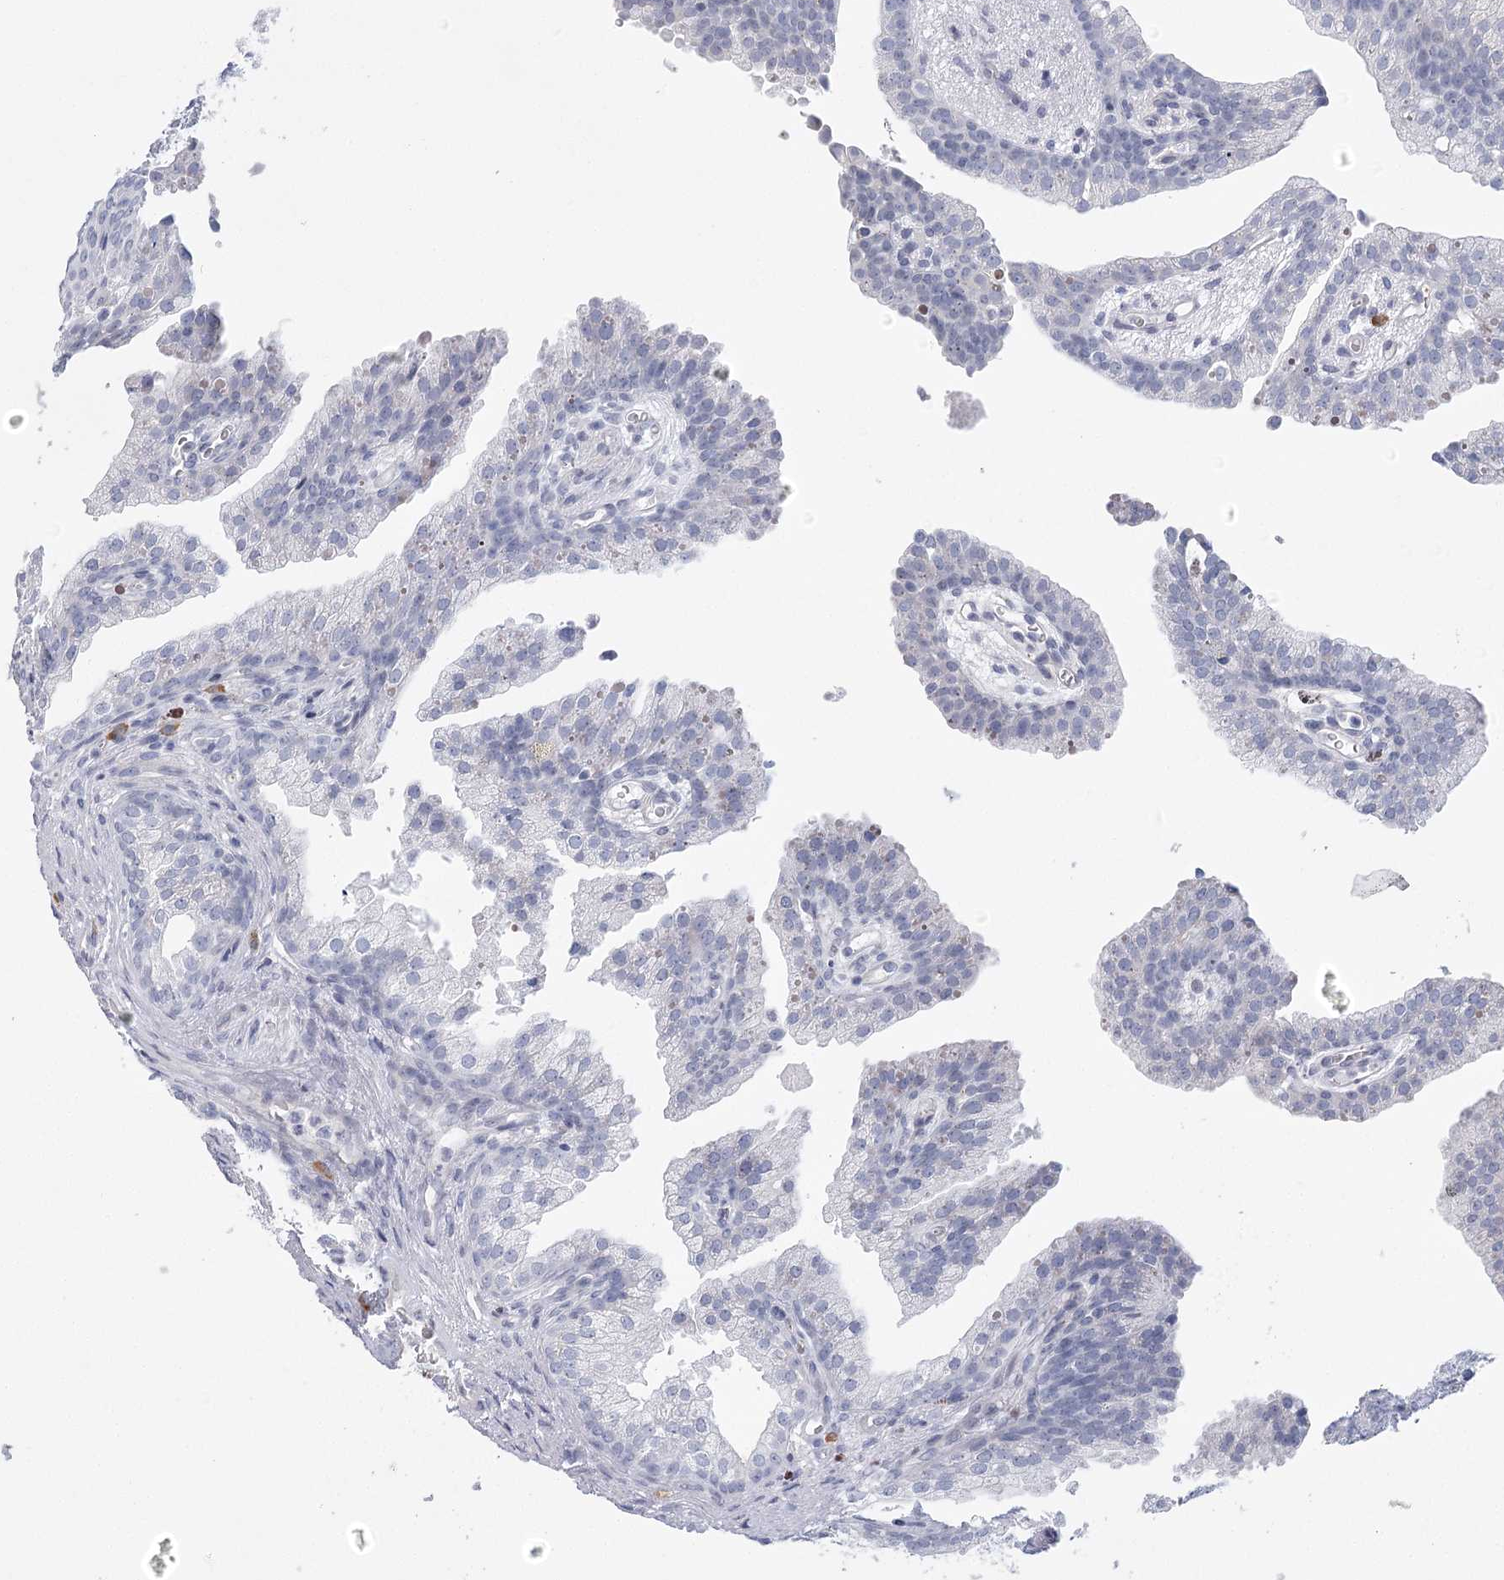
{"staining": {"intensity": "negative", "quantity": "none", "location": "none"}, "tissue": "prostate cancer", "cell_type": "Tumor cells", "image_type": "cancer", "snomed": [{"axis": "morphology", "description": "Adenocarcinoma, High grade"}, {"axis": "topography", "description": "Prostate"}], "caption": "A photomicrograph of prostate adenocarcinoma (high-grade) stained for a protein reveals no brown staining in tumor cells. Brightfield microscopy of immunohistochemistry (IHC) stained with DAB (brown) and hematoxylin (blue), captured at high magnification.", "gene": "FAM76B", "patient": {"sex": "male", "age": 62}}